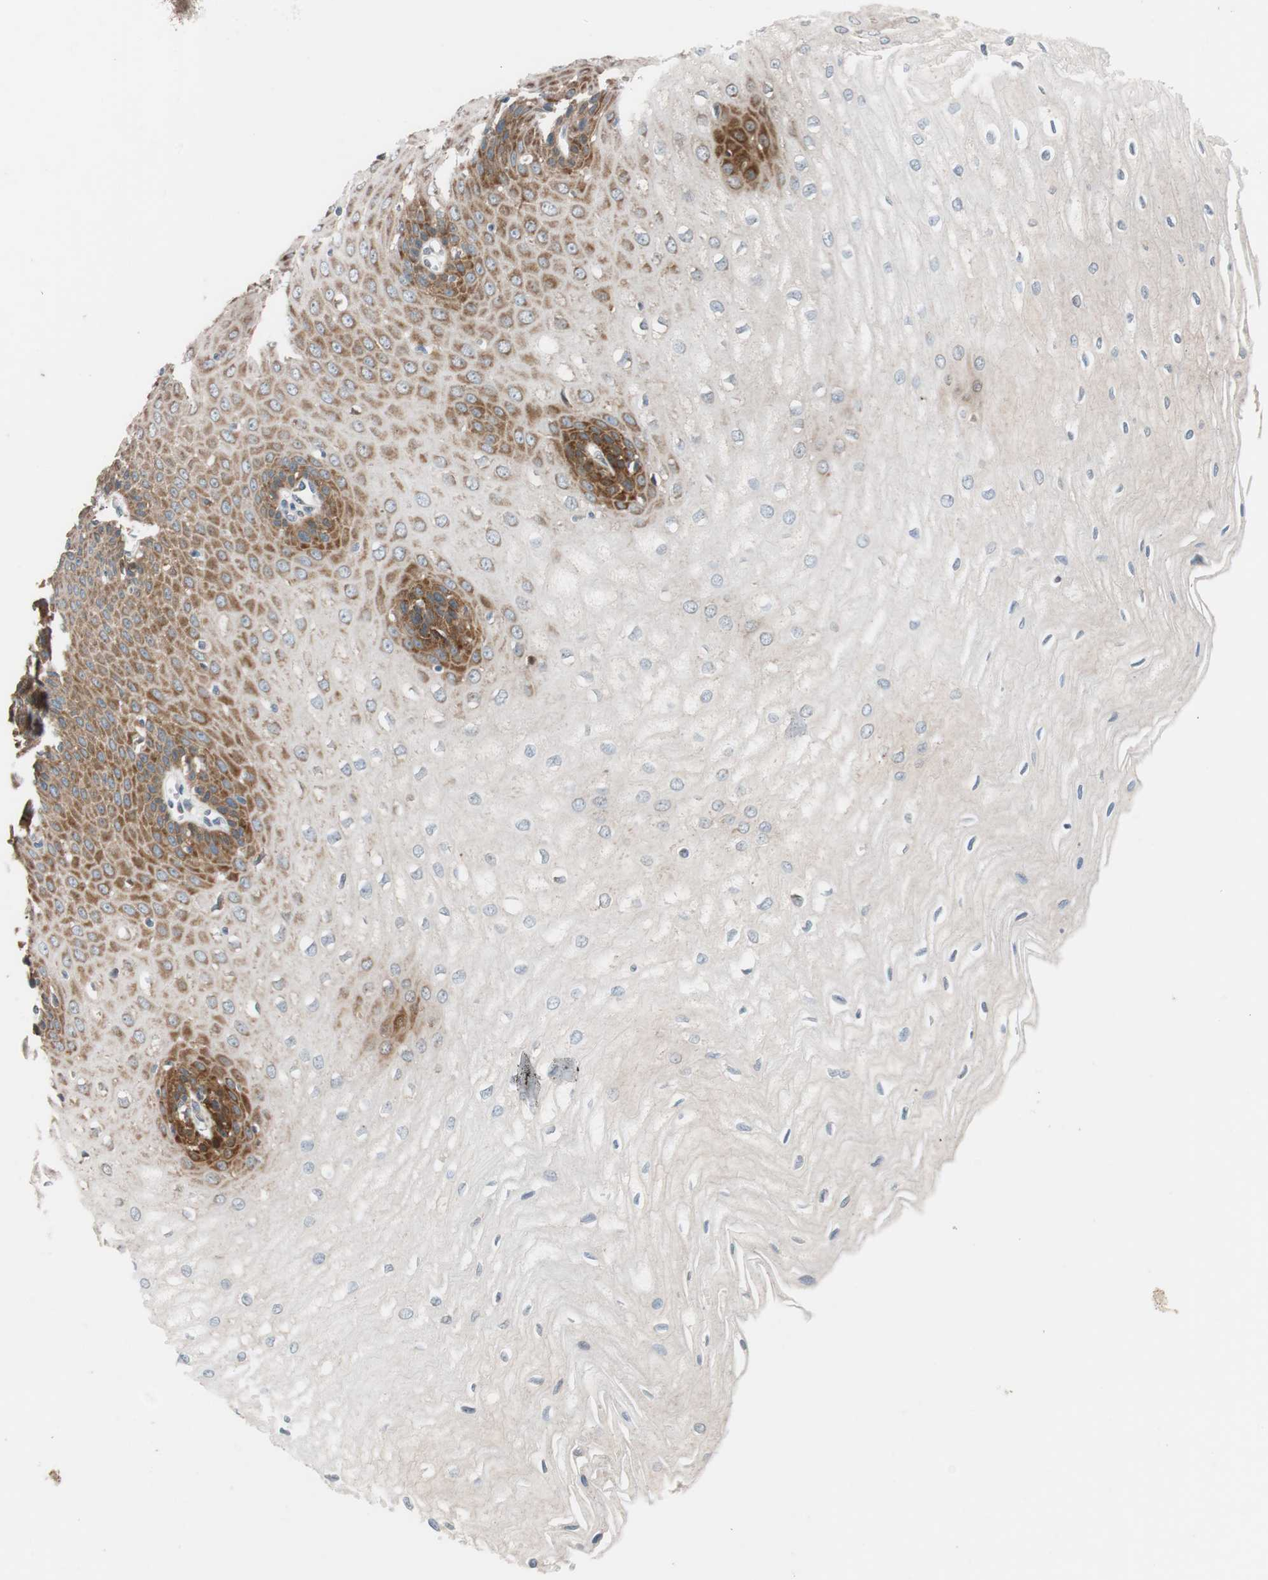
{"staining": {"intensity": "strong", "quantity": "25%-75%", "location": "cytoplasmic/membranous"}, "tissue": "esophagus", "cell_type": "Squamous epithelial cells", "image_type": "normal", "snomed": [{"axis": "morphology", "description": "Normal tissue, NOS"}, {"axis": "morphology", "description": "Squamous cell carcinoma, NOS"}, {"axis": "topography", "description": "Esophagus"}], "caption": "Esophagus stained with immunohistochemistry displays strong cytoplasmic/membranous staining in approximately 25%-75% of squamous epithelial cells.", "gene": "FAAH", "patient": {"sex": "male", "age": 65}}